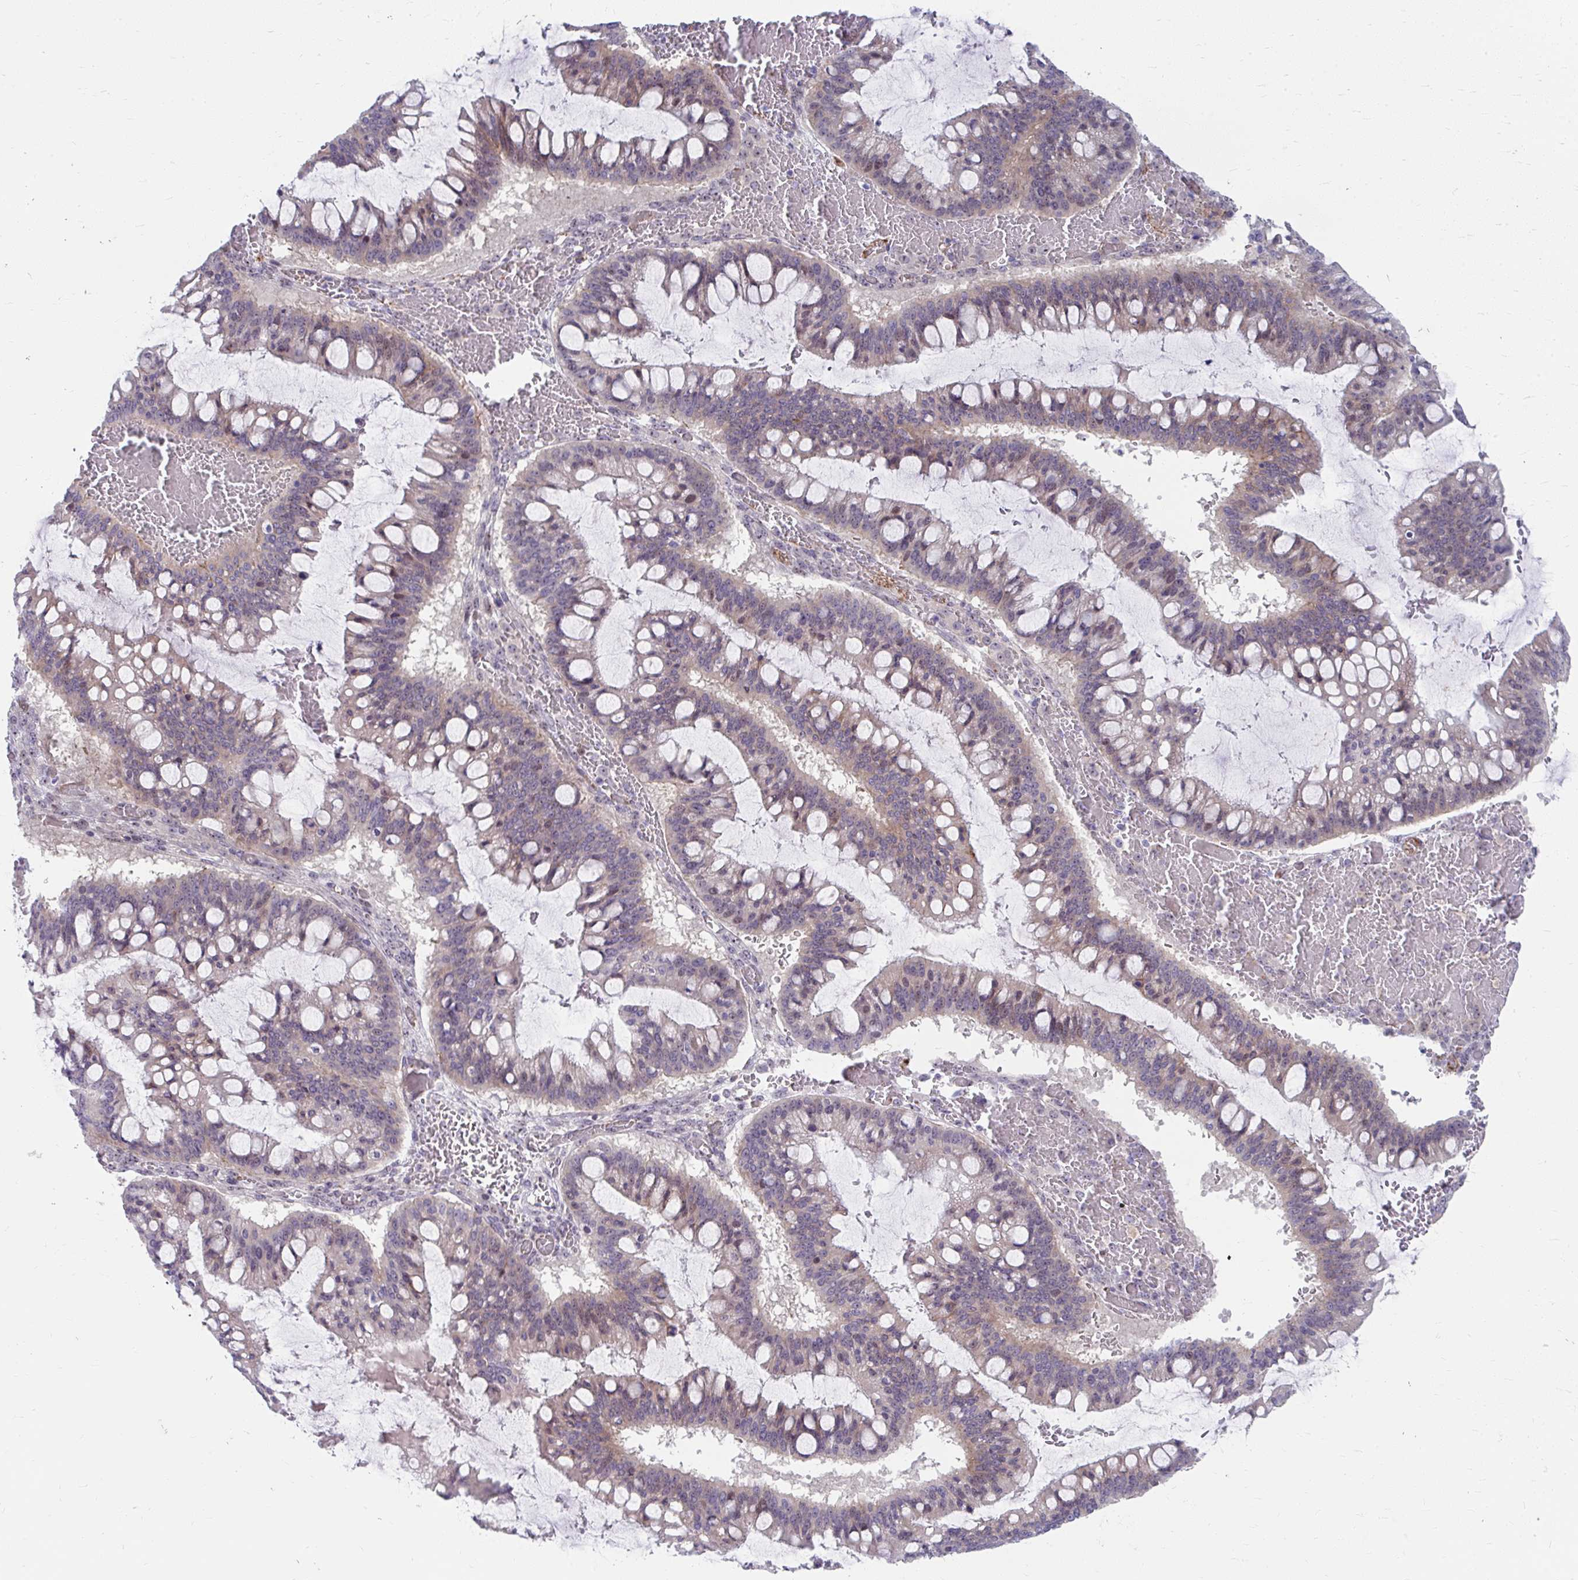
{"staining": {"intensity": "weak", "quantity": "<25%", "location": "cytoplasmic/membranous"}, "tissue": "ovarian cancer", "cell_type": "Tumor cells", "image_type": "cancer", "snomed": [{"axis": "morphology", "description": "Cystadenocarcinoma, mucinous, NOS"}, {"axis": "topography", "description": "Ovary"}], "caption": "This is a histopathology image of IHC staining of ovarian cancer (mucinous cystadenocarcinoma), which shows no staining in tumor cells.", "gene": "MUS81", "patient": {"sex": "female", "age": 73}}